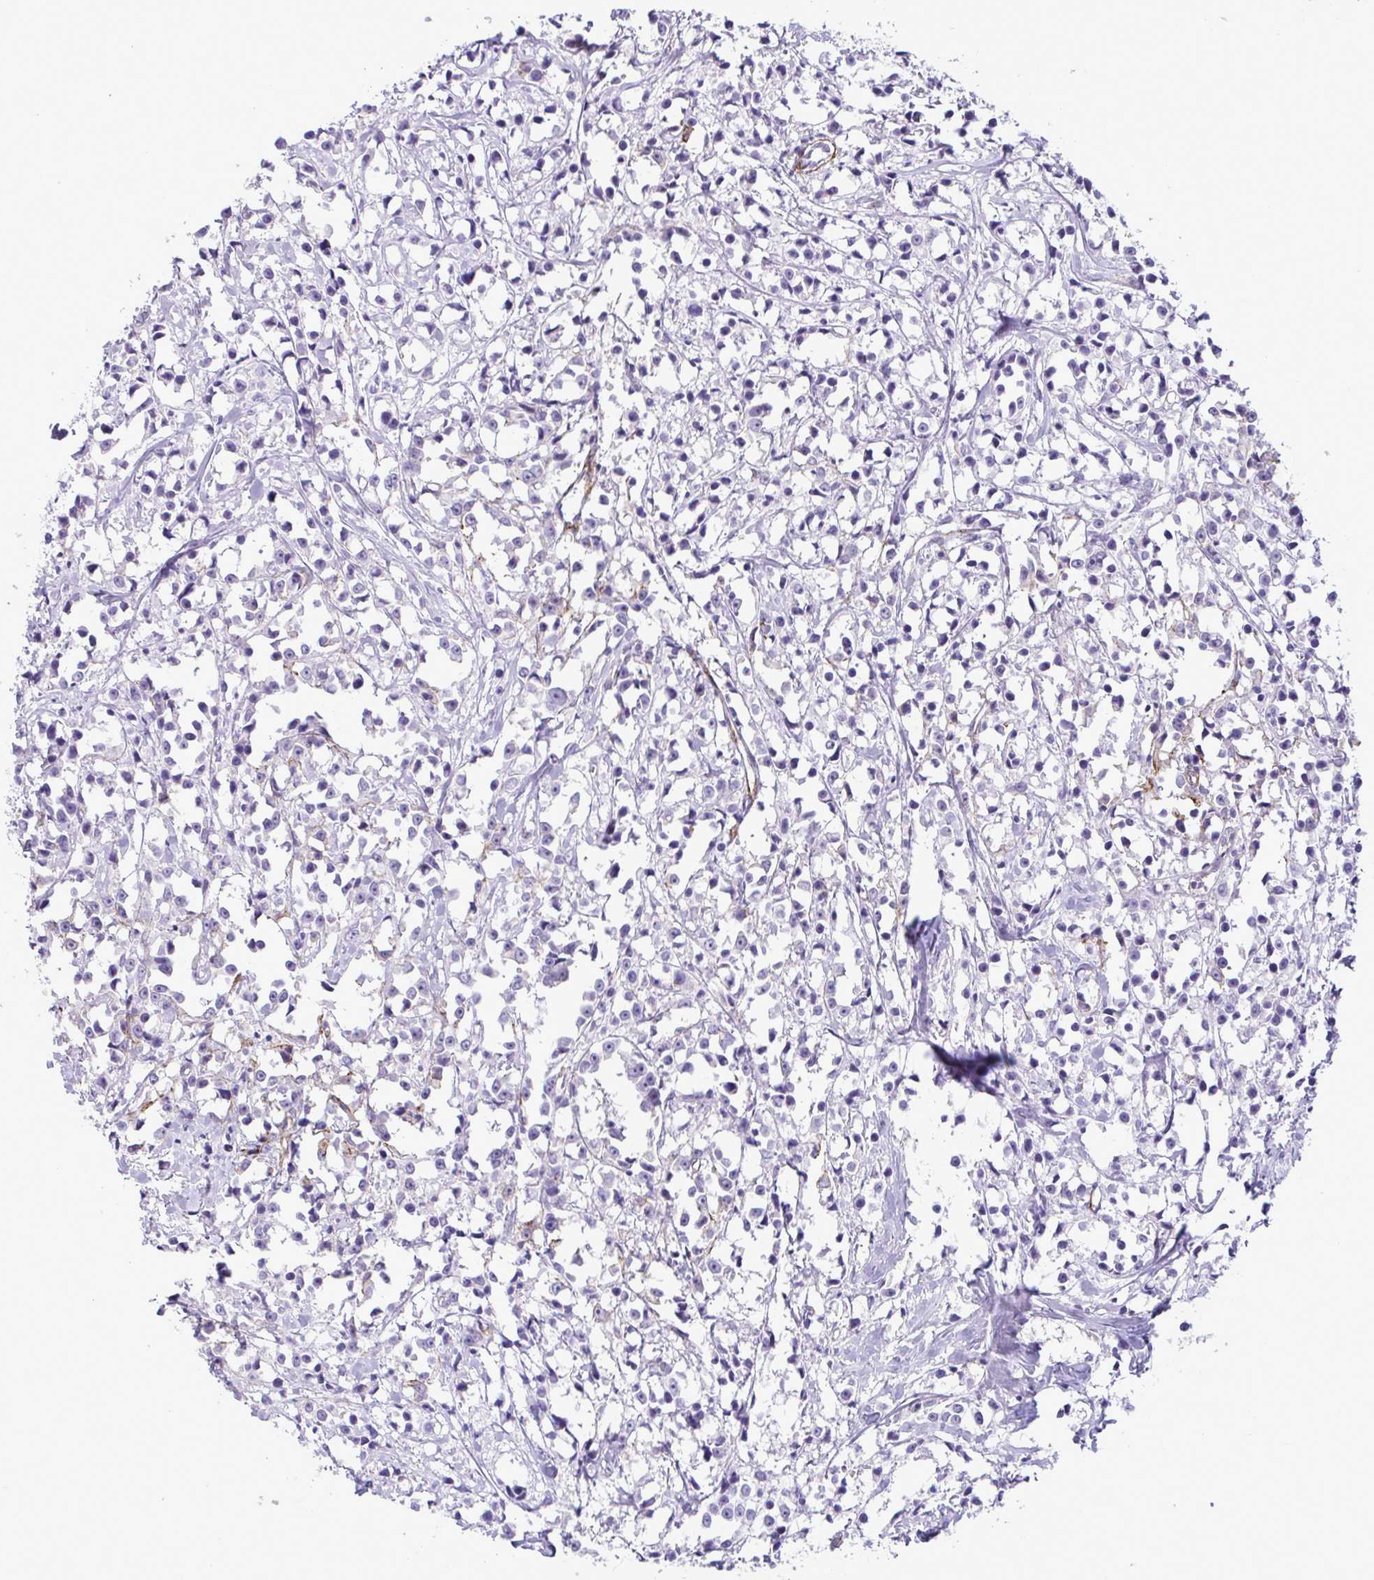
{"staining": {"intensity": "moderate", "quantity": "<25%", "location": "cytoplasmic/membranous"}, "tissue": "breast cancer", "cell_type": "Tumor cells", "image_type": "cancer", "snomed": [{"axis": "morphology", "description": "Duct carcinoma"}, {"axis": "topography", "description": "Breast"}], "caption": "Brown immunohistochemical staining in human breast cancer shows moderate cytoplasmic/membranous positivity in approximately <25% of tumor cells.", "gene": "SYNPO2L", "patient": {"sex": "female", "age": 80}}